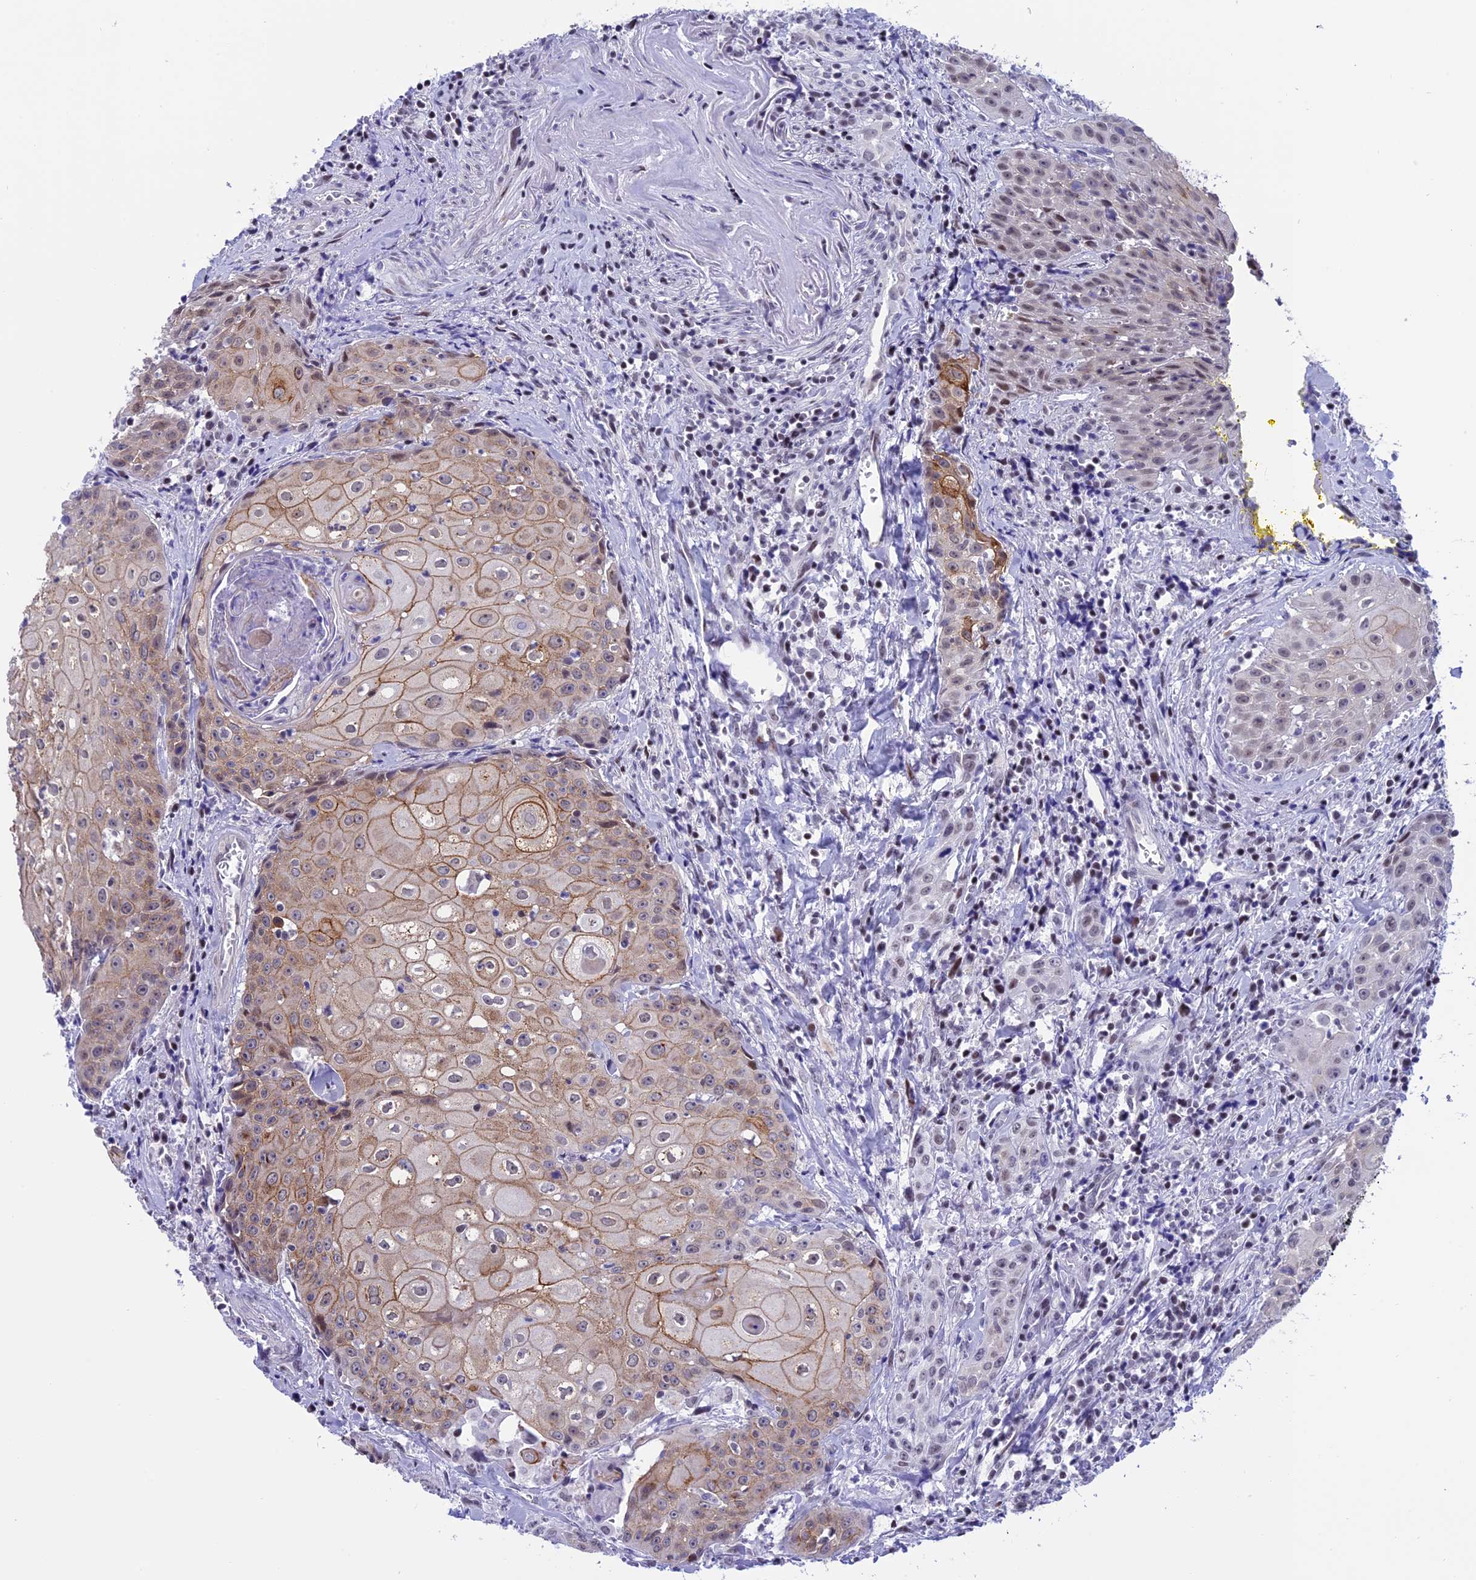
{"staining": {"intensity": "moderate", "quantity": "25%-75%", "location": "cytoplasmic/membranous,nuclear"}, "tissue": "head and neck cancer", "cell_type": "Tumor cells", "image_type": "cancer", "snomed": [{"axis": "morphology", "description": "Squamous cell carcinoma, NOS"}, {"axis": "topography", "description": "Oral tissue"}, {"axis": "topography", "description": "Head-Neck"}], "caption": "Immunohistochemistry (IHC) micrograph of head and neck cancer (squamous cell carcinoma) stained for a protein (brown), which reveals medium levels of moderate cytoplasmic/membranous and nuclear expression in approximately 25%-75% of tumor cells.", "gene": "SPIRE2", "patient": {"sex": "female", "age": 82}}